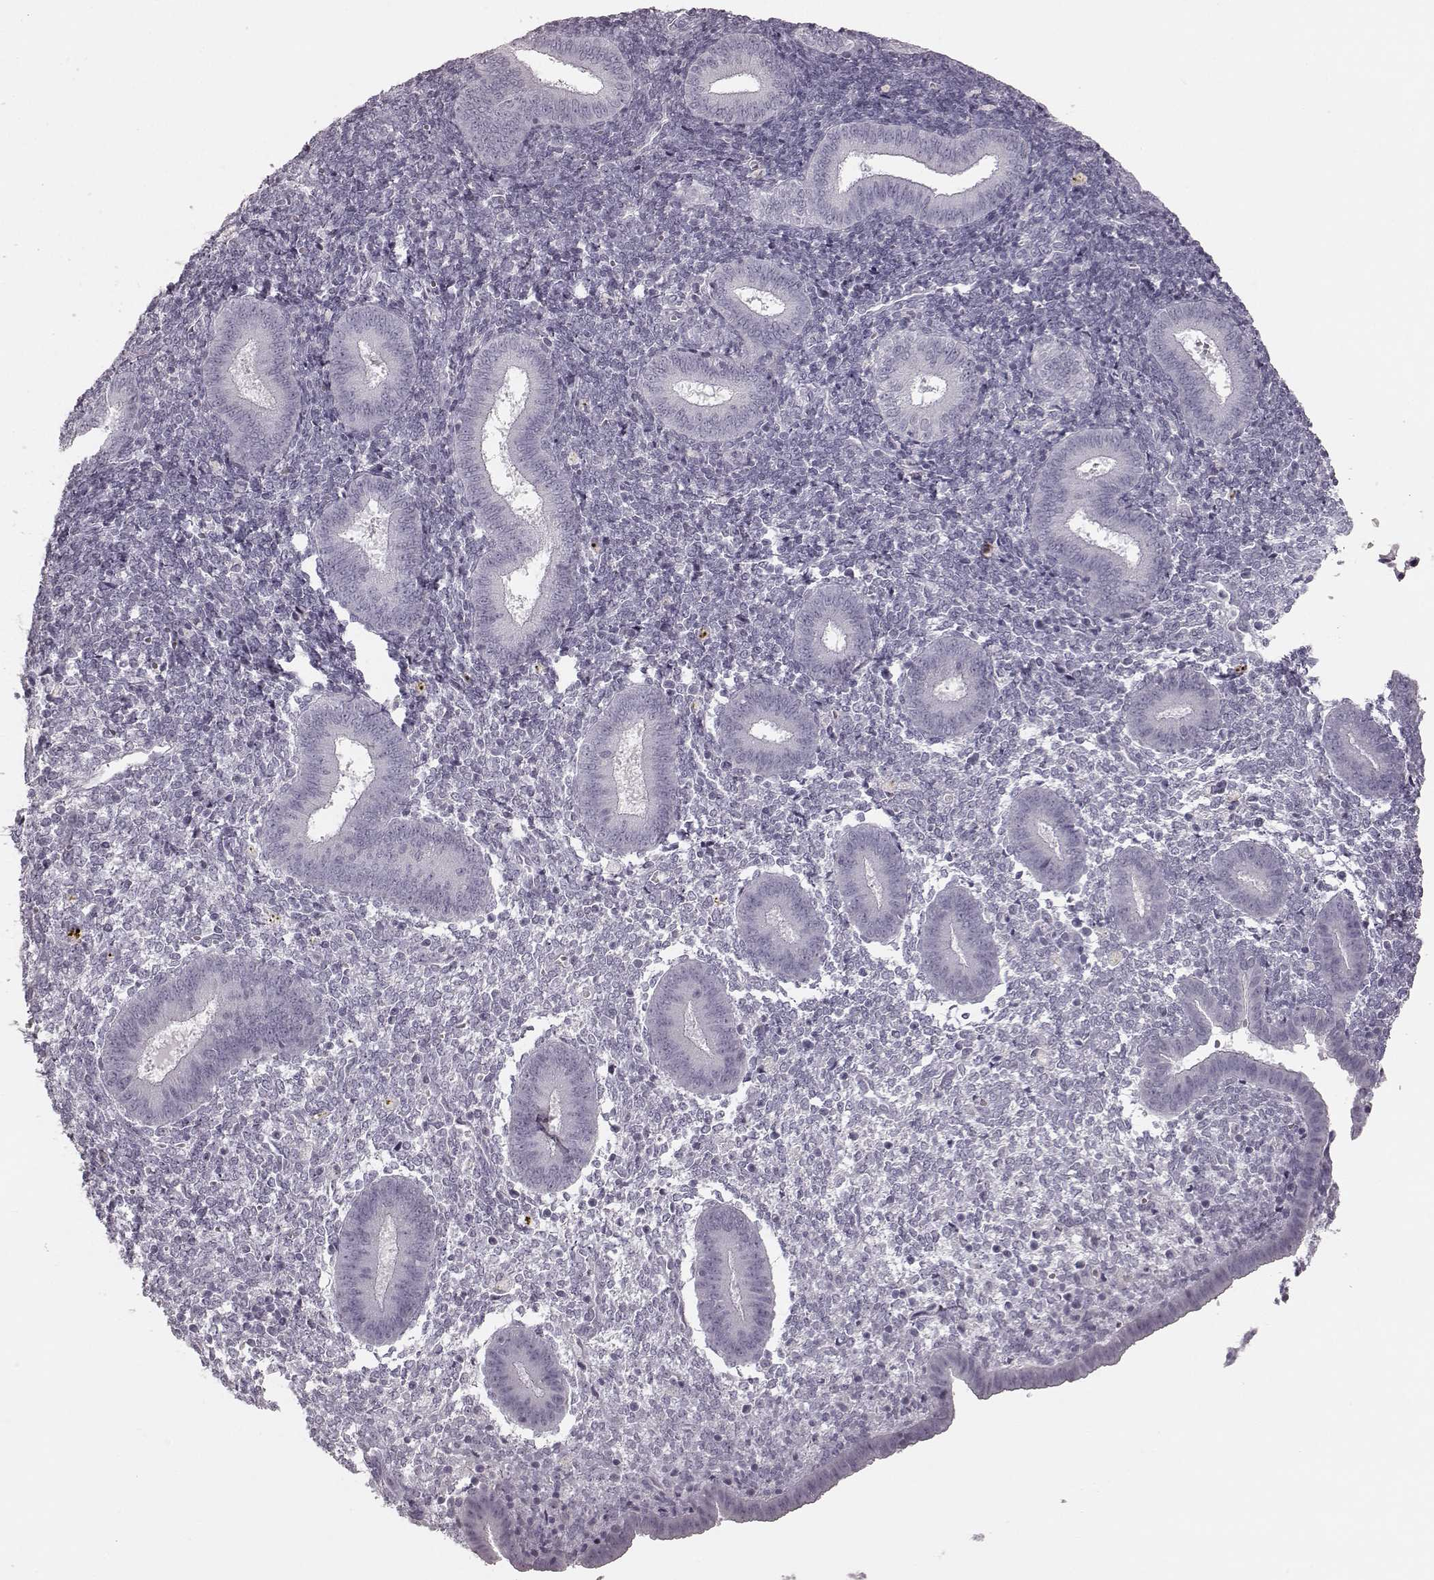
{"staining": {"intensity": "negative", "quantity": "none", "location": "none"}, "tissue": "endometrium", "cell_type": "Cells in endometrial stroma", "image_type": "normal", "snomed": [{"axis": "morphology", "description": "Normal tissue, NOS"}, {"axis": "topography", "description": "Endometrium"}], "caption": "IHC micrograph of benign endometrium stained for a protein (brown), which demonstrates no expression in cells in endometrial stroma.", "gene": "ZNF433", "patient": {"sex": "female", "age": 25}}